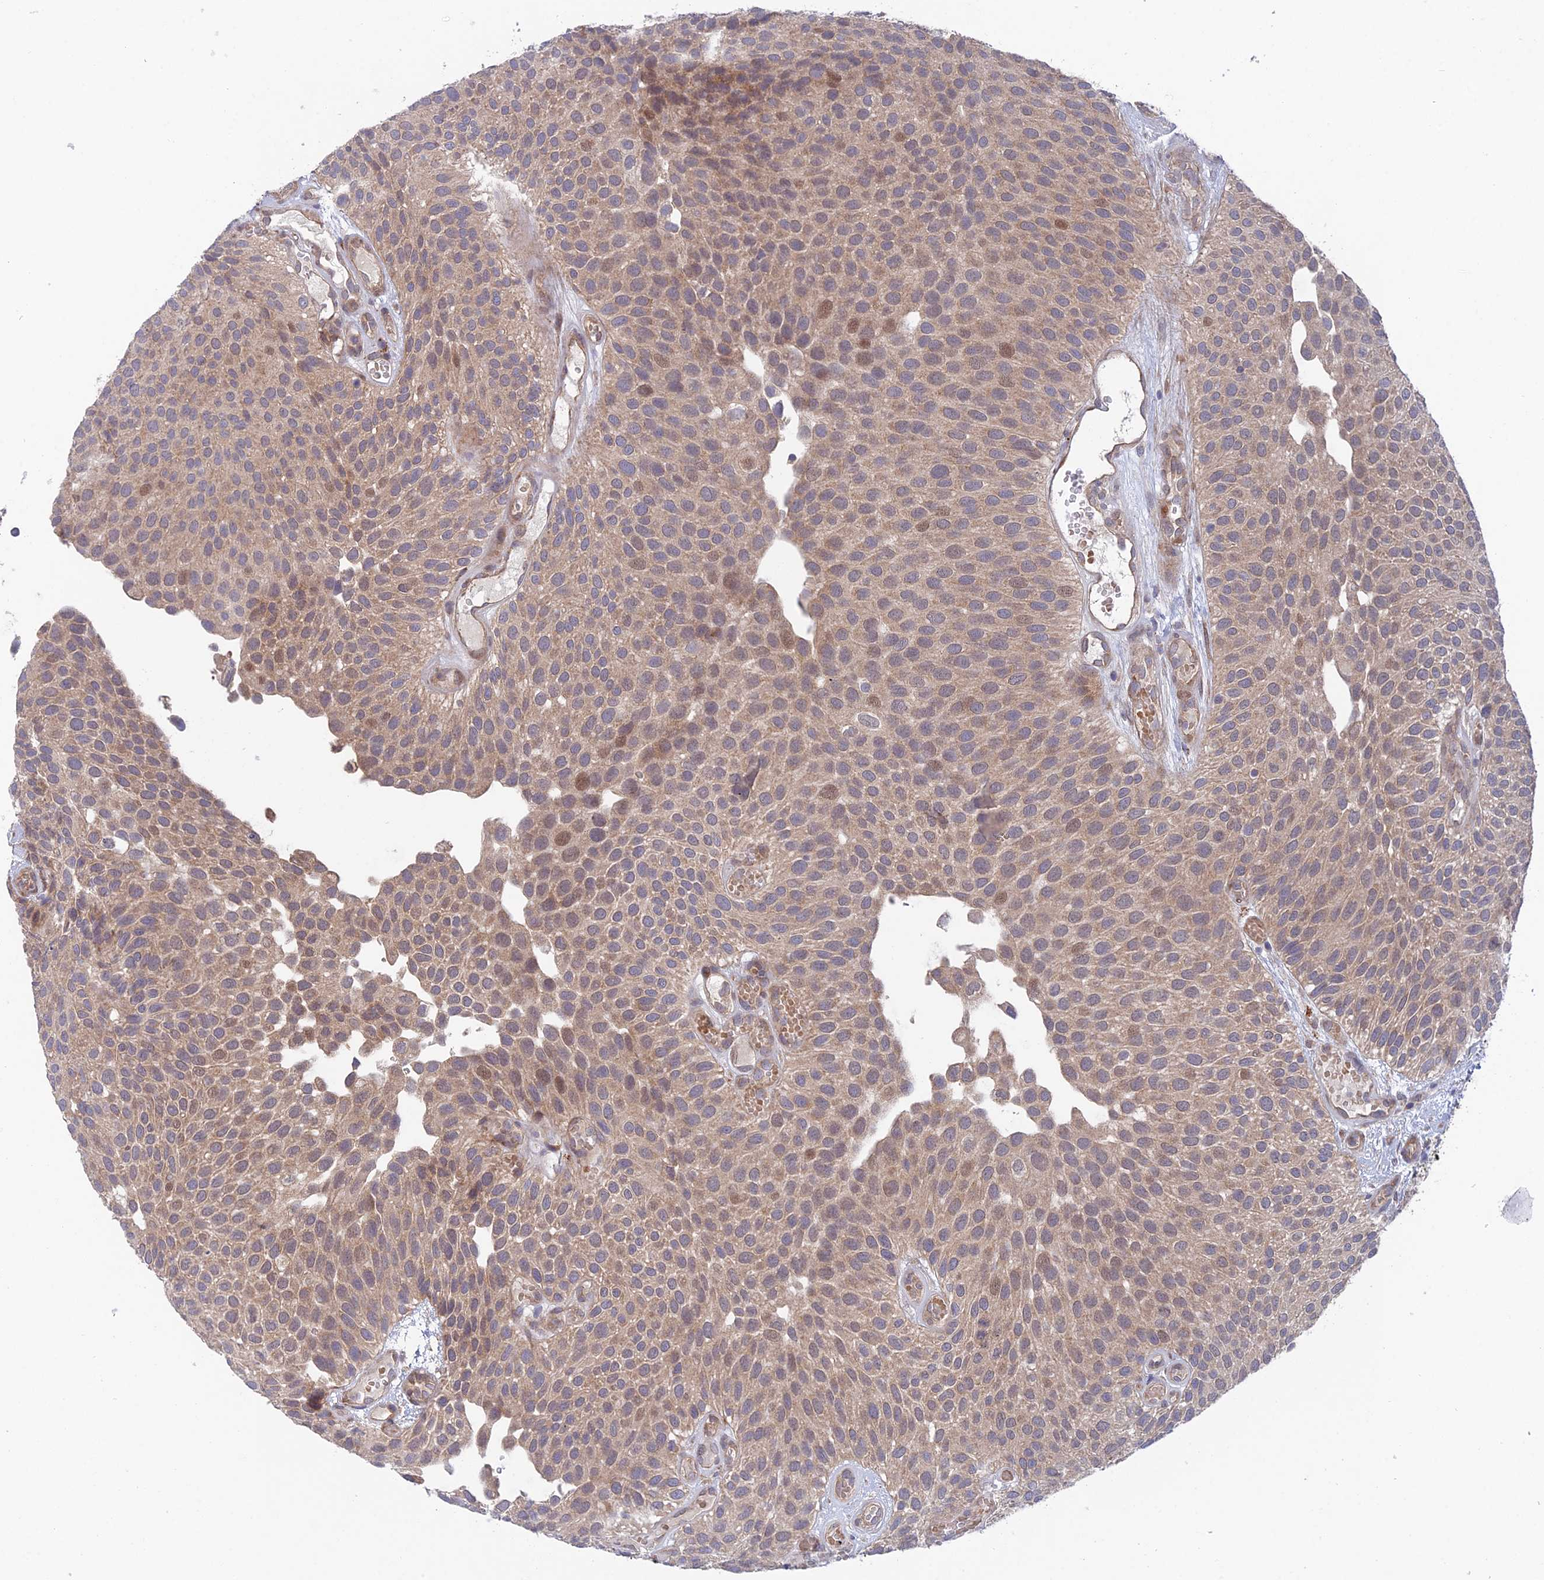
{"staining": {"intensity": "moderate", "quantity": "25%-75%", "location": "cytoplasmic/membranous,nuclear"}, "tissue": "urothelial cancer", "cell_type": "Tumor cells", "image_type": "cancer", "snomed": [{"axis": "morphology", "description": "Urothelial carcinoma, Low grade"}, {"axis": "topography", "description": "Urinary bladder"}], "caption": "Urothelial cancer tissue shows moderate cytoplasmic/membranous and nuclear expression in about 25%-75% of tumor cells", "gene": "UROS", "patient": {"sex": "male", "age": 89}}